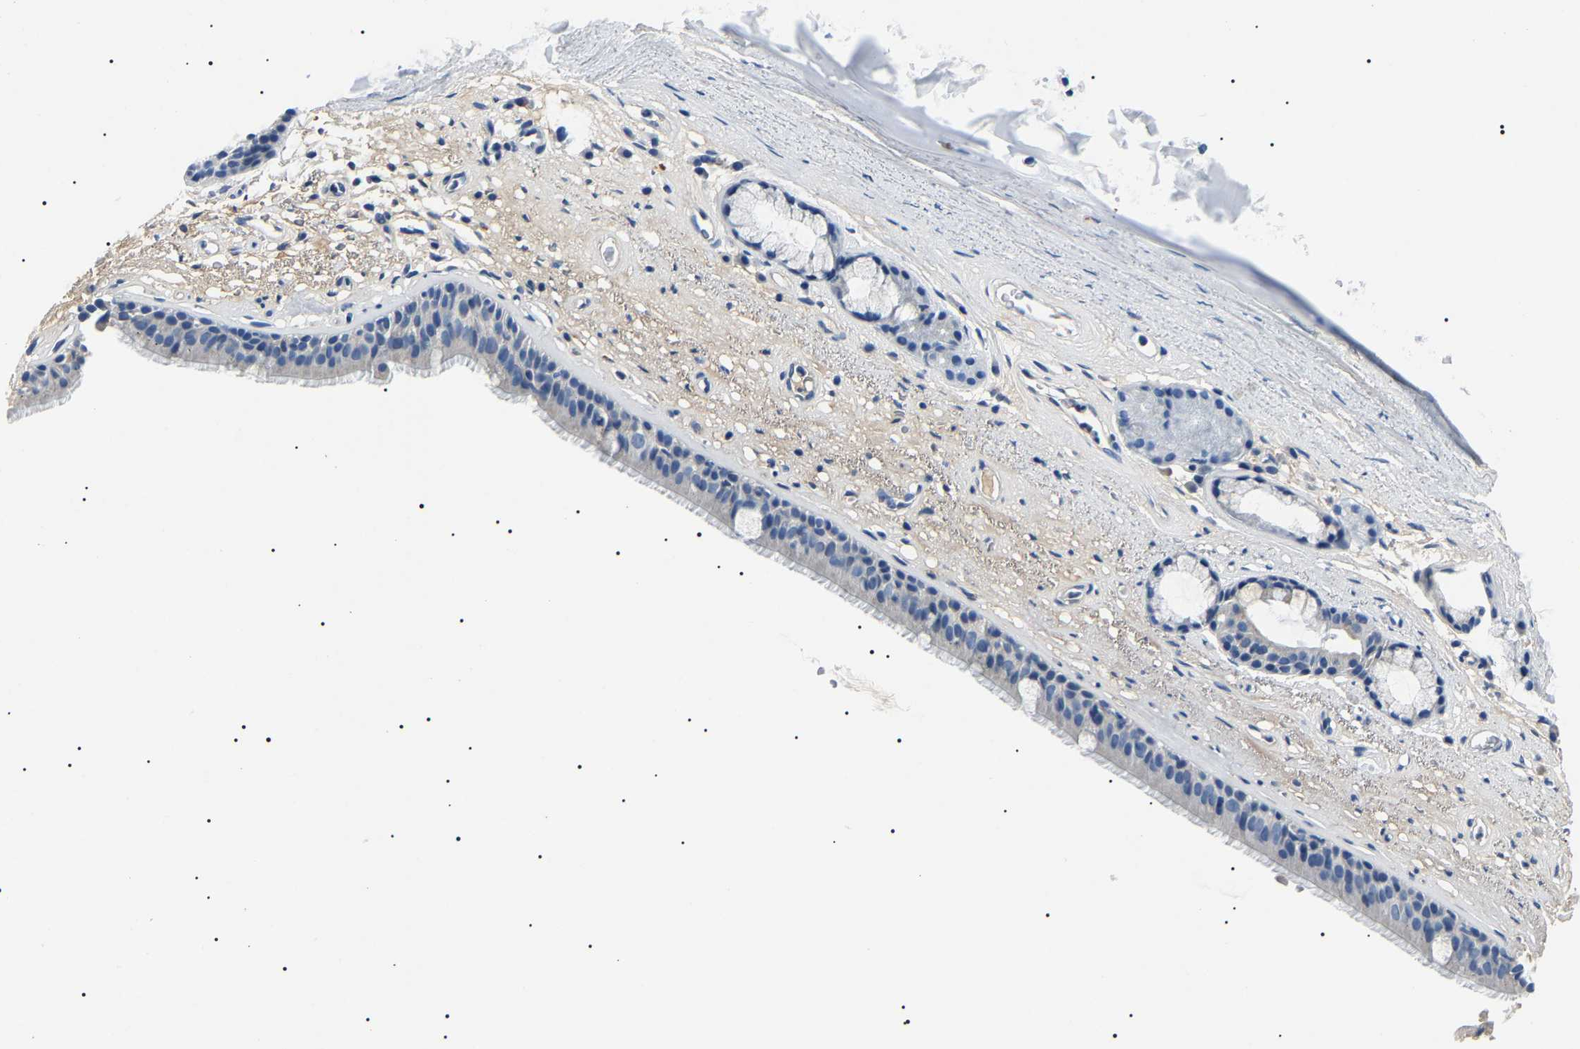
{"staining": {"intensity": "negative", "quantity": "none", "location": "none"}, "tissue": "bronchus", "cell_type": "Respiratory epithelial cells", "image_type": "normal", "snomed": [{"axis": "morphology", "description": "Normal tissue, NOS"}, {"axis": "topography", "description": "Cartilage tissue"}], "caption": "Respiratory epithelial cells show no significant staining in benign bronchus.", "gene": "KLK15", "patient": {"sex": "female", "age": 63}}